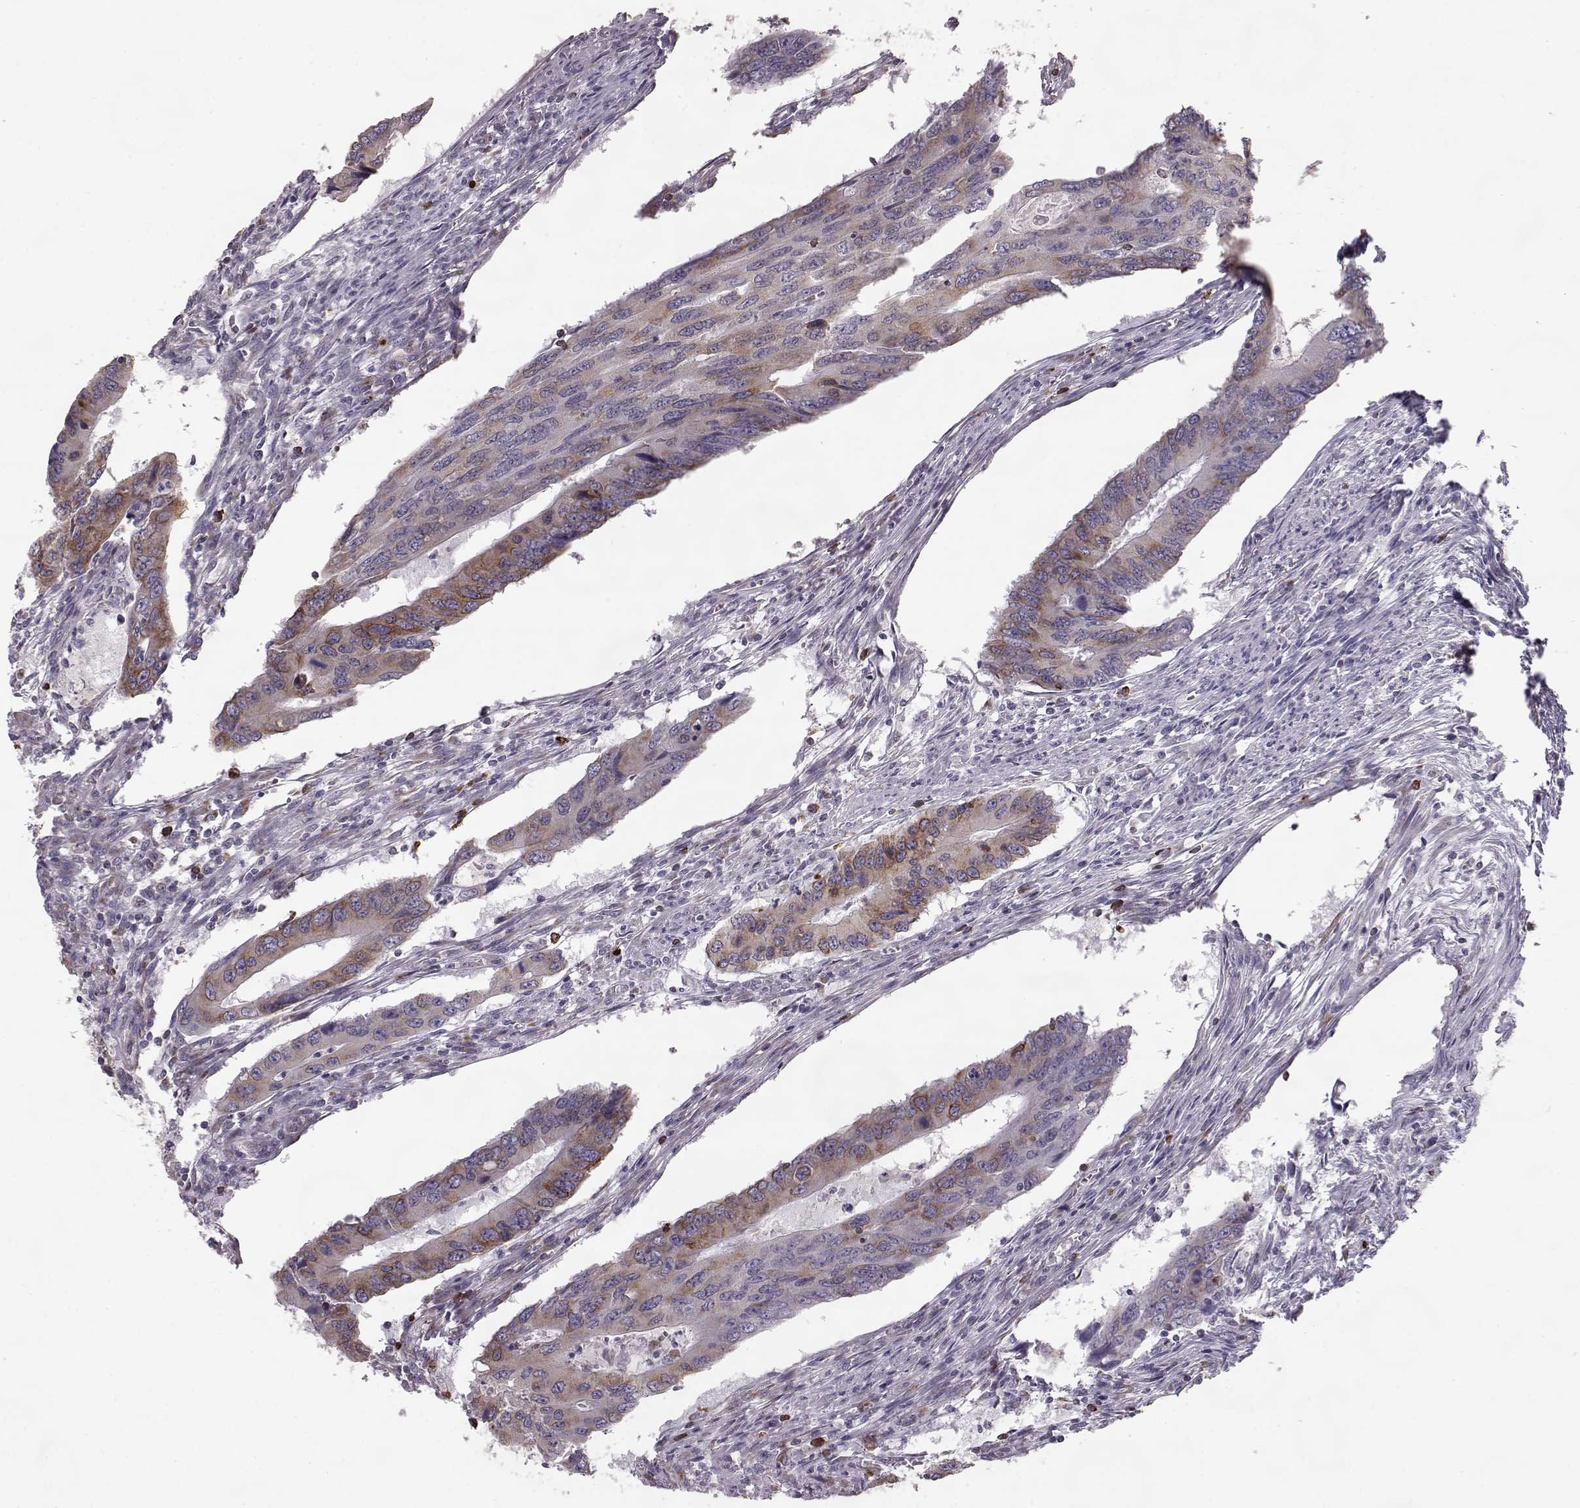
{"staining": {"intensity": "moderate", "quantity": "25%-75%", "location": "cytoplasmic/membranous"}, "tissue": "colorectal cancer", "cell_type": "Tumor cells", "image_type": "cancer", "snomed": [{"axis": "morphology", "description": "Adenocarcinoma, NOS"}, {"axis": "topography", "description": "Colon"}], "caption": "Immunohistochemistry (IHC) histopathology image of human adenocarcinoma (colorectal) stained for a protein (brown), which exhibits medium levels of moderate cytoplasmic/membranous staining in about 25%-75% of tumor cells.", "gene": "ELOVL5", "patient": {"sex": "male", "age": 53}}